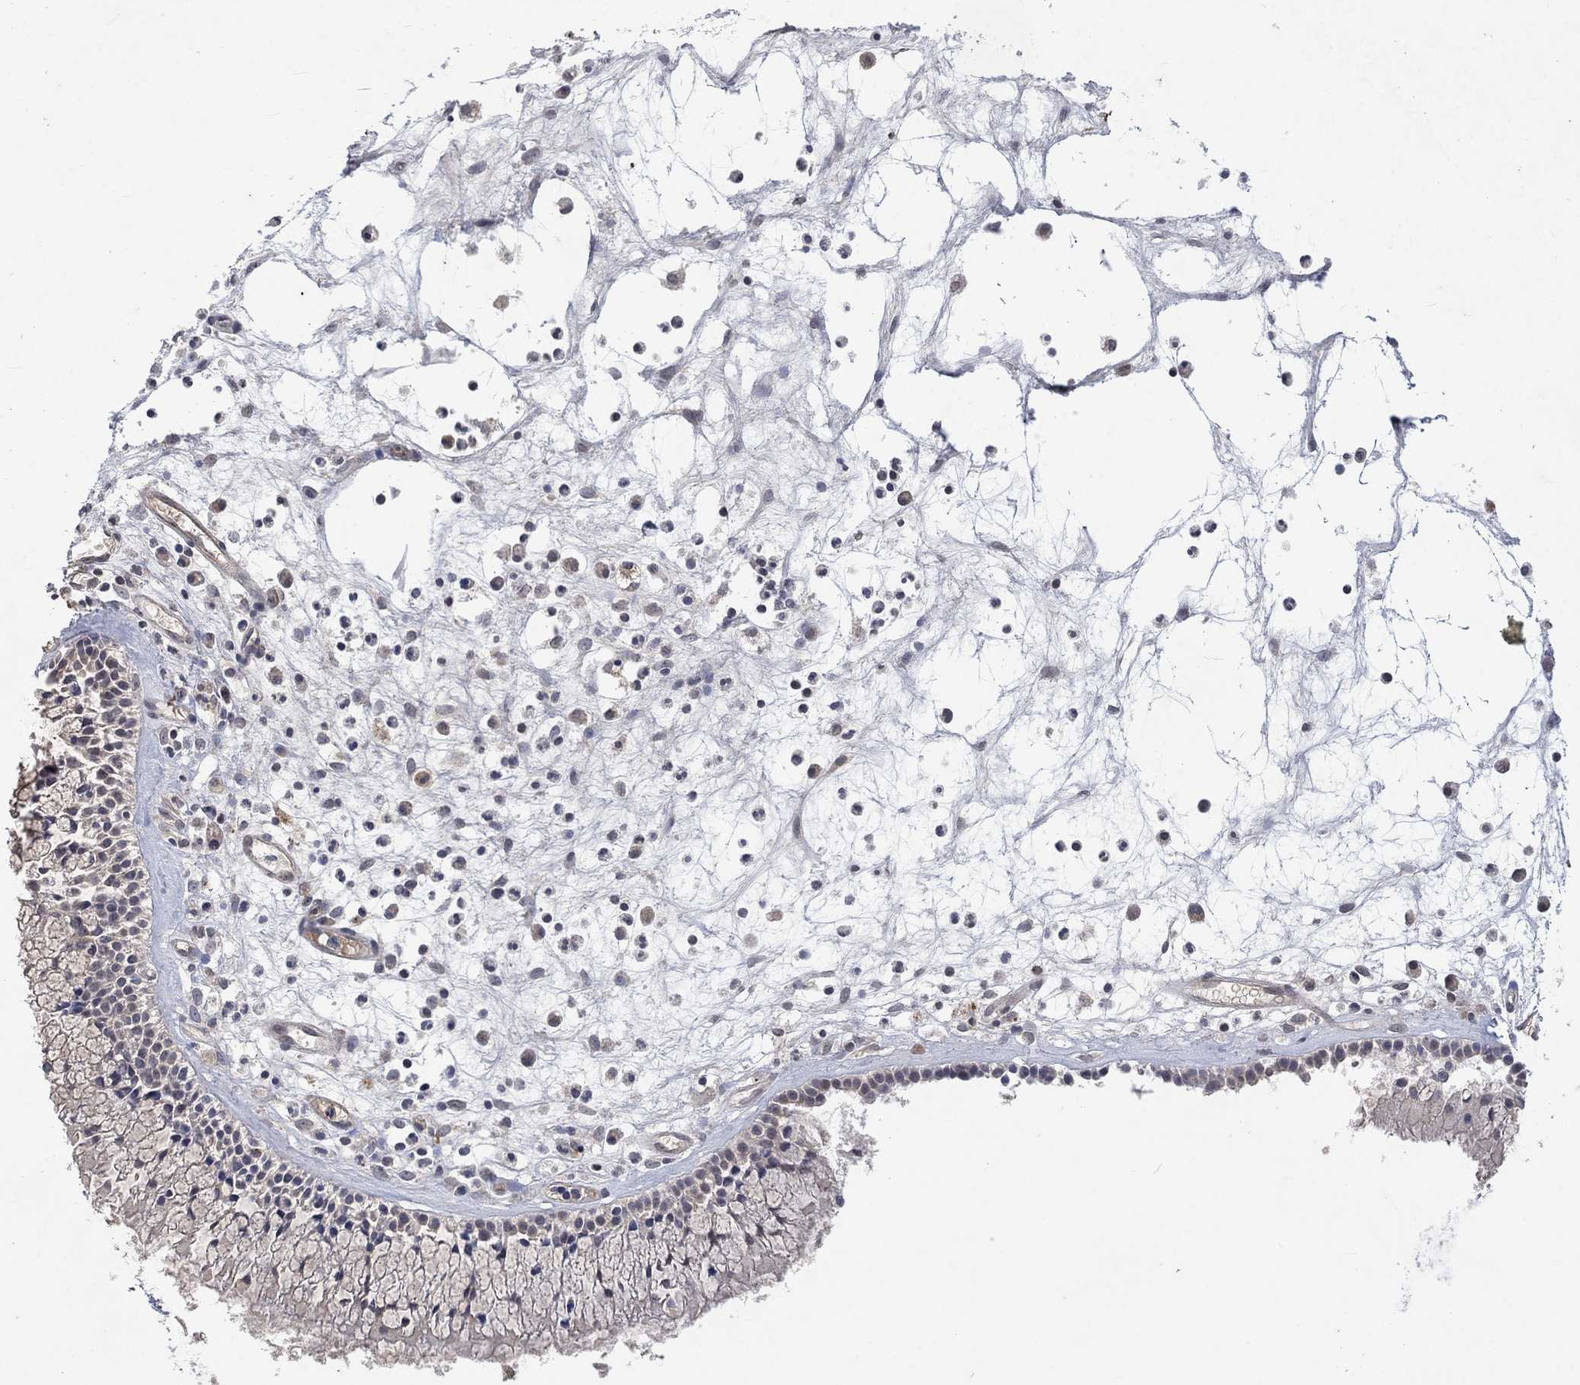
{"staining": {"intensity": "weak", "quantity": "25%-75%", "location": "cytoplasmic/membranous"}, "tissue": "nasopharynx", "cell_type": "Respiratory epithelial cells", "image_type": "normal", "snomed": [{"axis": "morphology", "description": "Normal tissue, NOS"}, {"axis": "topography", "description": "Nasopharynx"}], "caption": "Protein expression analysis of benign human nasopharynx reveals weak cytoplasmic/membranous expression in about 25%-75% of respiratory epithelial cells.", "gene": "GRIN2D", "patient": {"sex": "female", "age": 47}}